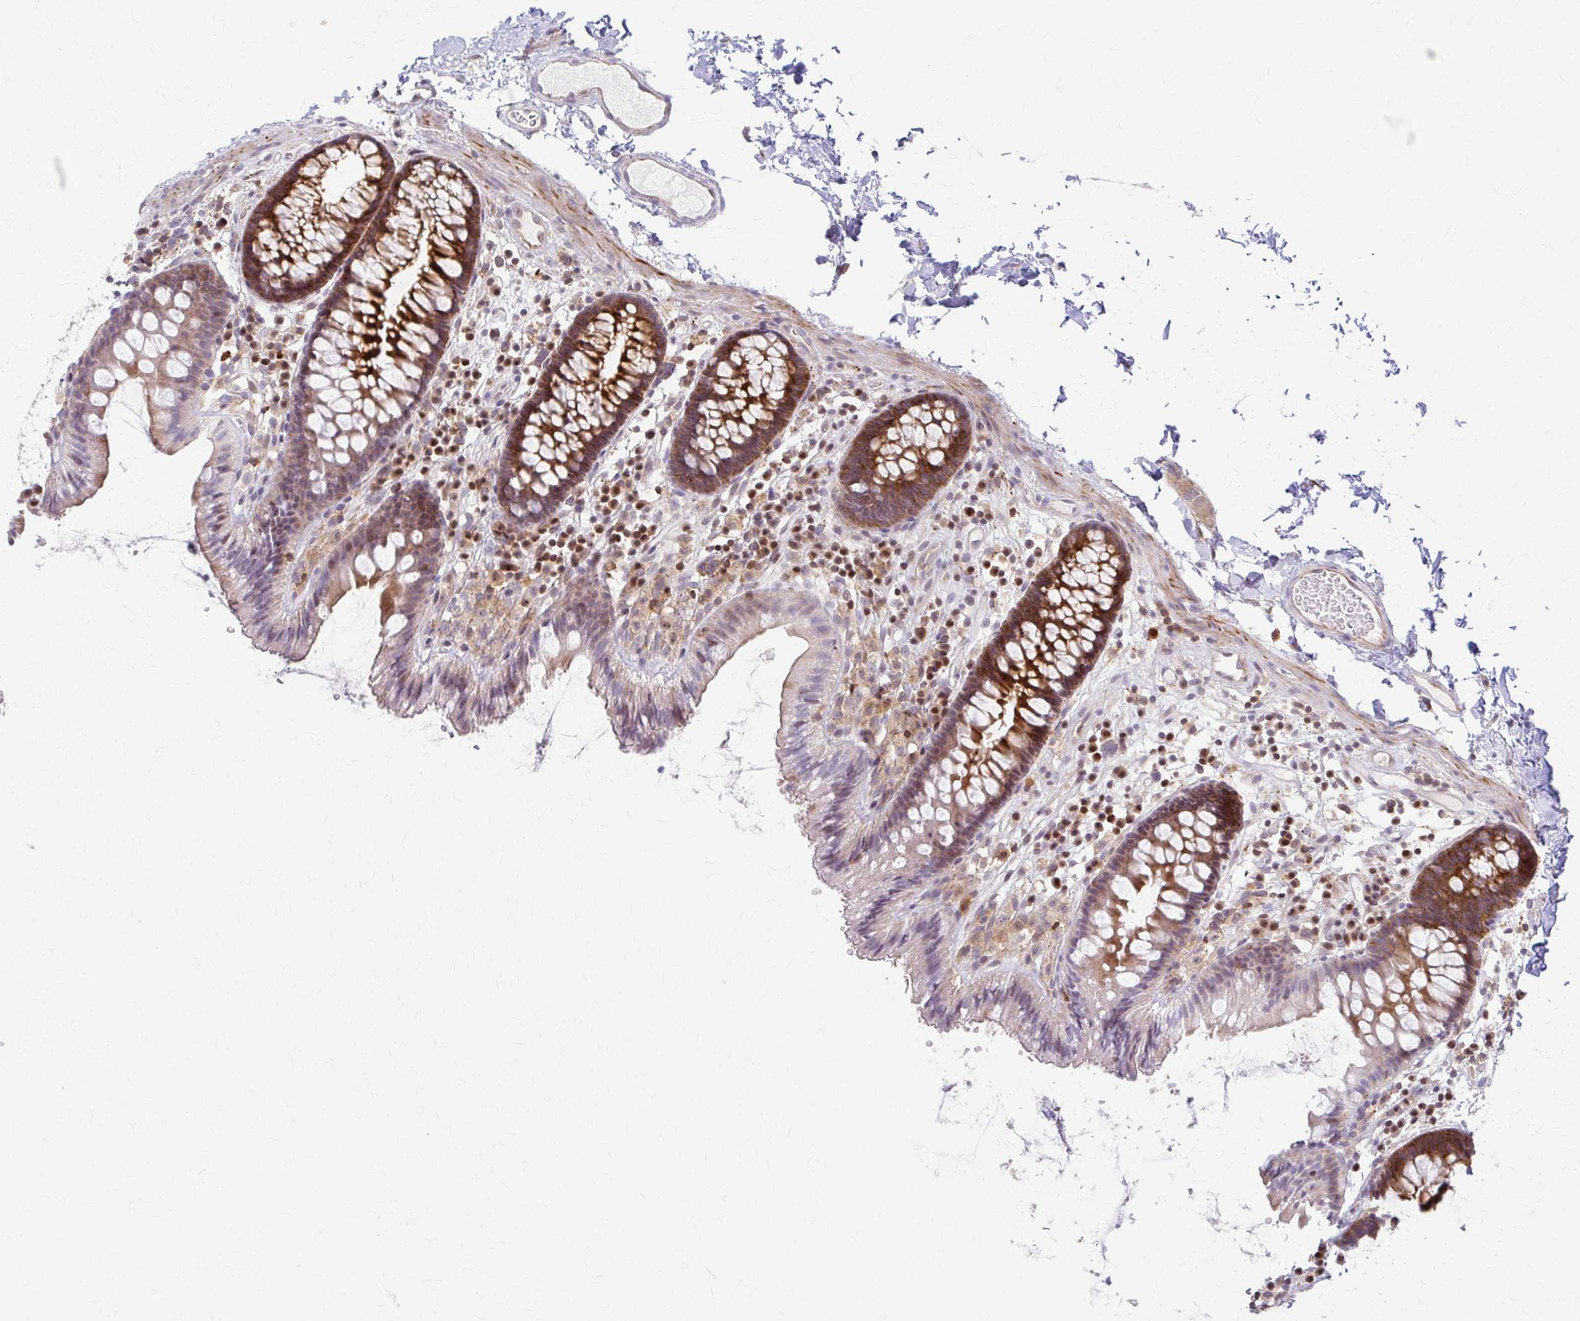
{"staining": {"intensity": "negative", "quantity": "none", "location": "none"}, "tissue": "colon", "cell_type": "Endothelial cells", "image_type": "normal", "snomed": [{"axis": "morphology", "description": "Normal tissue, NOS"}, {"axis": "topography", "description": "Colon"}], "caption": "An immunohistochemistry (IHC) photomicrograph of normal colon is shown. There is no staining in endothelial cells of colon.", "gene": "ARHGAP35", "patient": {"sex": "male", "age": 84}}